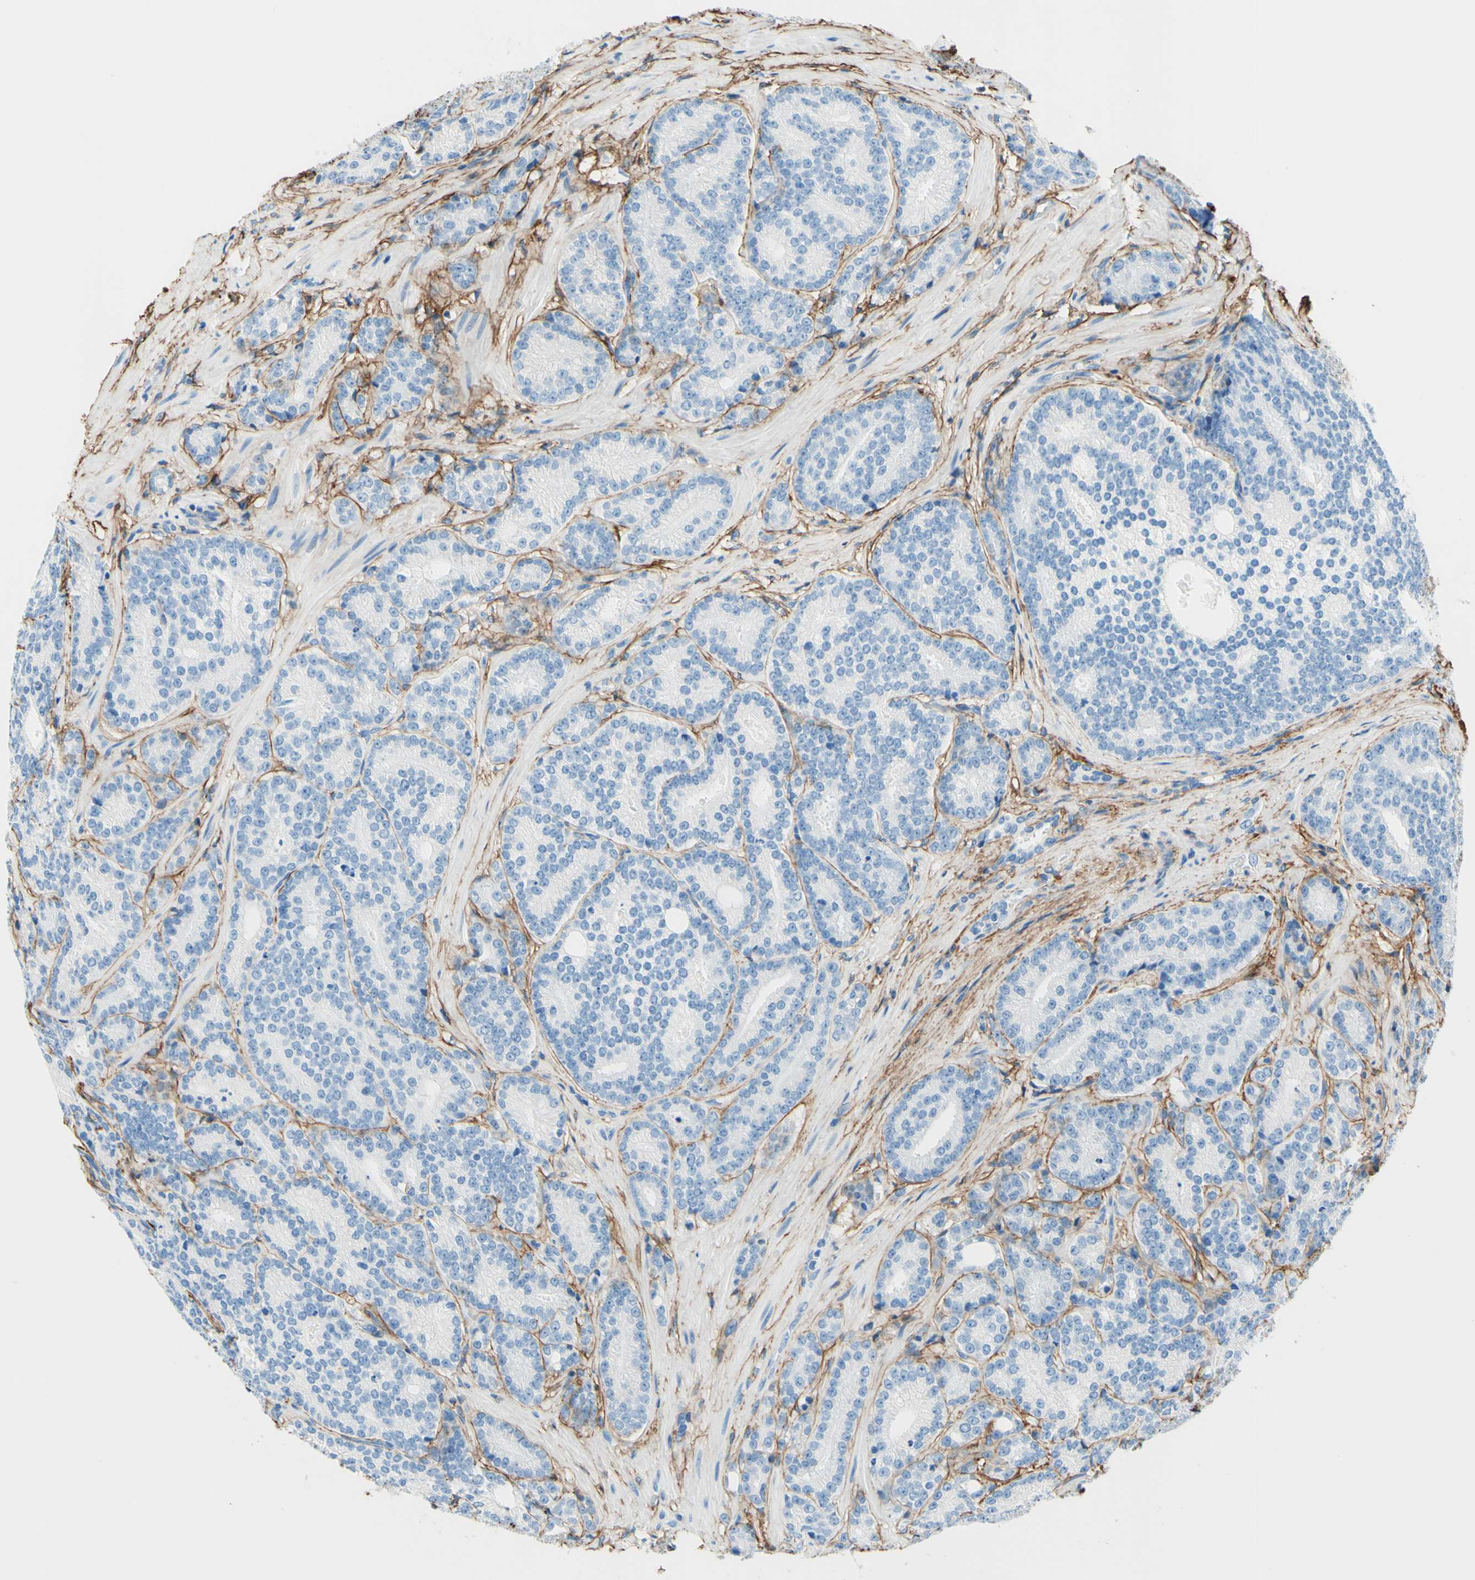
{"staining": {"intensity": "negative", "quantity": "none", "location": "none"}, "tissue": "prostate cancer", "cell_type": "Tumor cells", "image_type": "cancer", "snomed": [{"axis": "morphology", "description": "Adenocarcinoma, High grade"}, {"axis": "topography", "description": "Prostate"}], "caption": "A micrograph of human prostate cancer is negative for staining in tumor cells.", "gene": "MFAP5", "patient": {"sex": "male", "age": 61}}